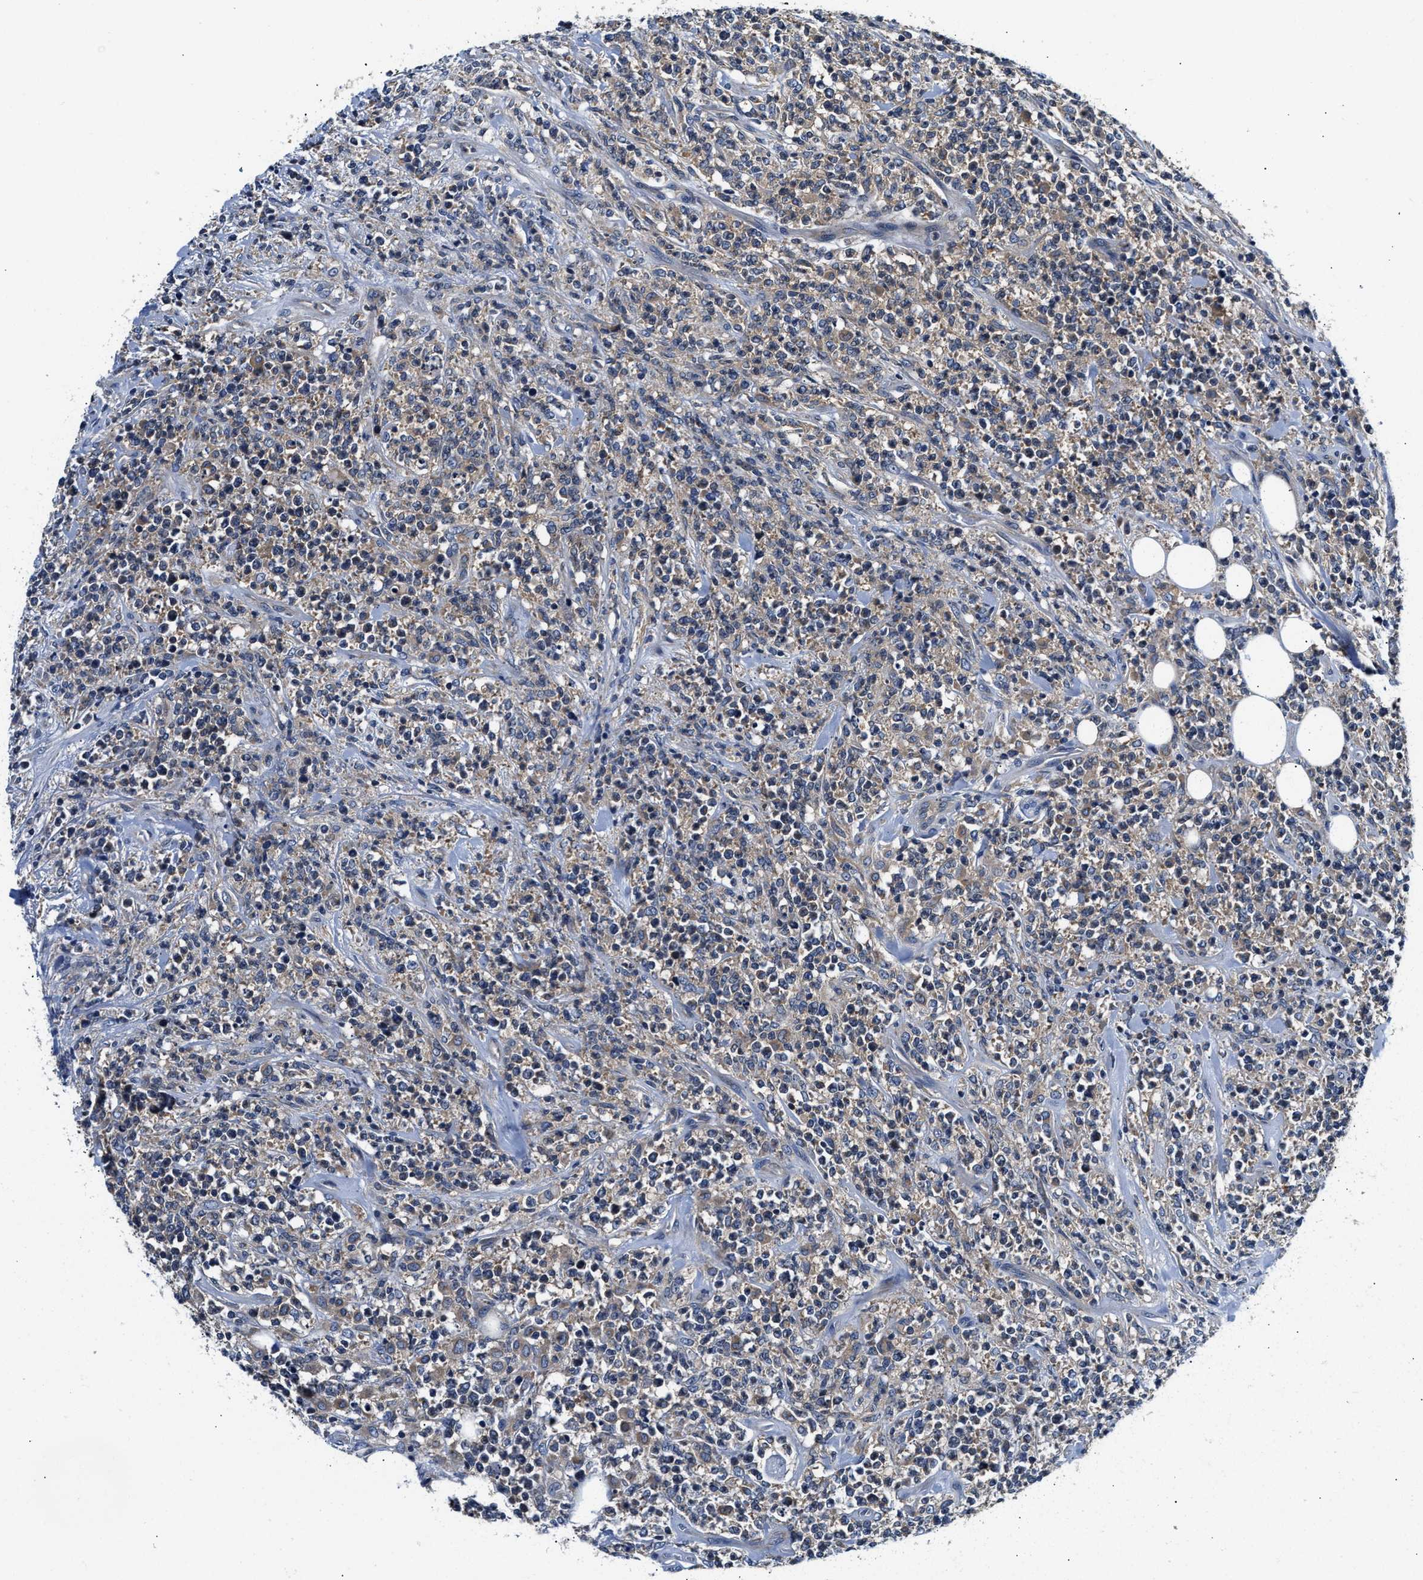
{"staining": {"intensity": "weak", "quantity": "<25%", "location": "cytoplasmic/membranous"}, "tissue": "lymphoma", "cell_type": "Tumor cells", "image_type": "cancer", "snomed": [{"axis": "morphology", "description": "Malignant lymphoma, non-Hodgkin's type, High grade"}, {"axis": "topography", "description": "Soft tissue"}], "caption": "Immunohistochemistry (IHC) histopathology image of neoplastic tissue: human malignant lymphoma, non-Hodgkin's type (high-grade) stained with DAB (3,3'-diaminobenzidine) demonstrates no significant protein staining in tumor cells.", "gene": "FAM185A", "patient": {"sex": "male", "age": 18}}